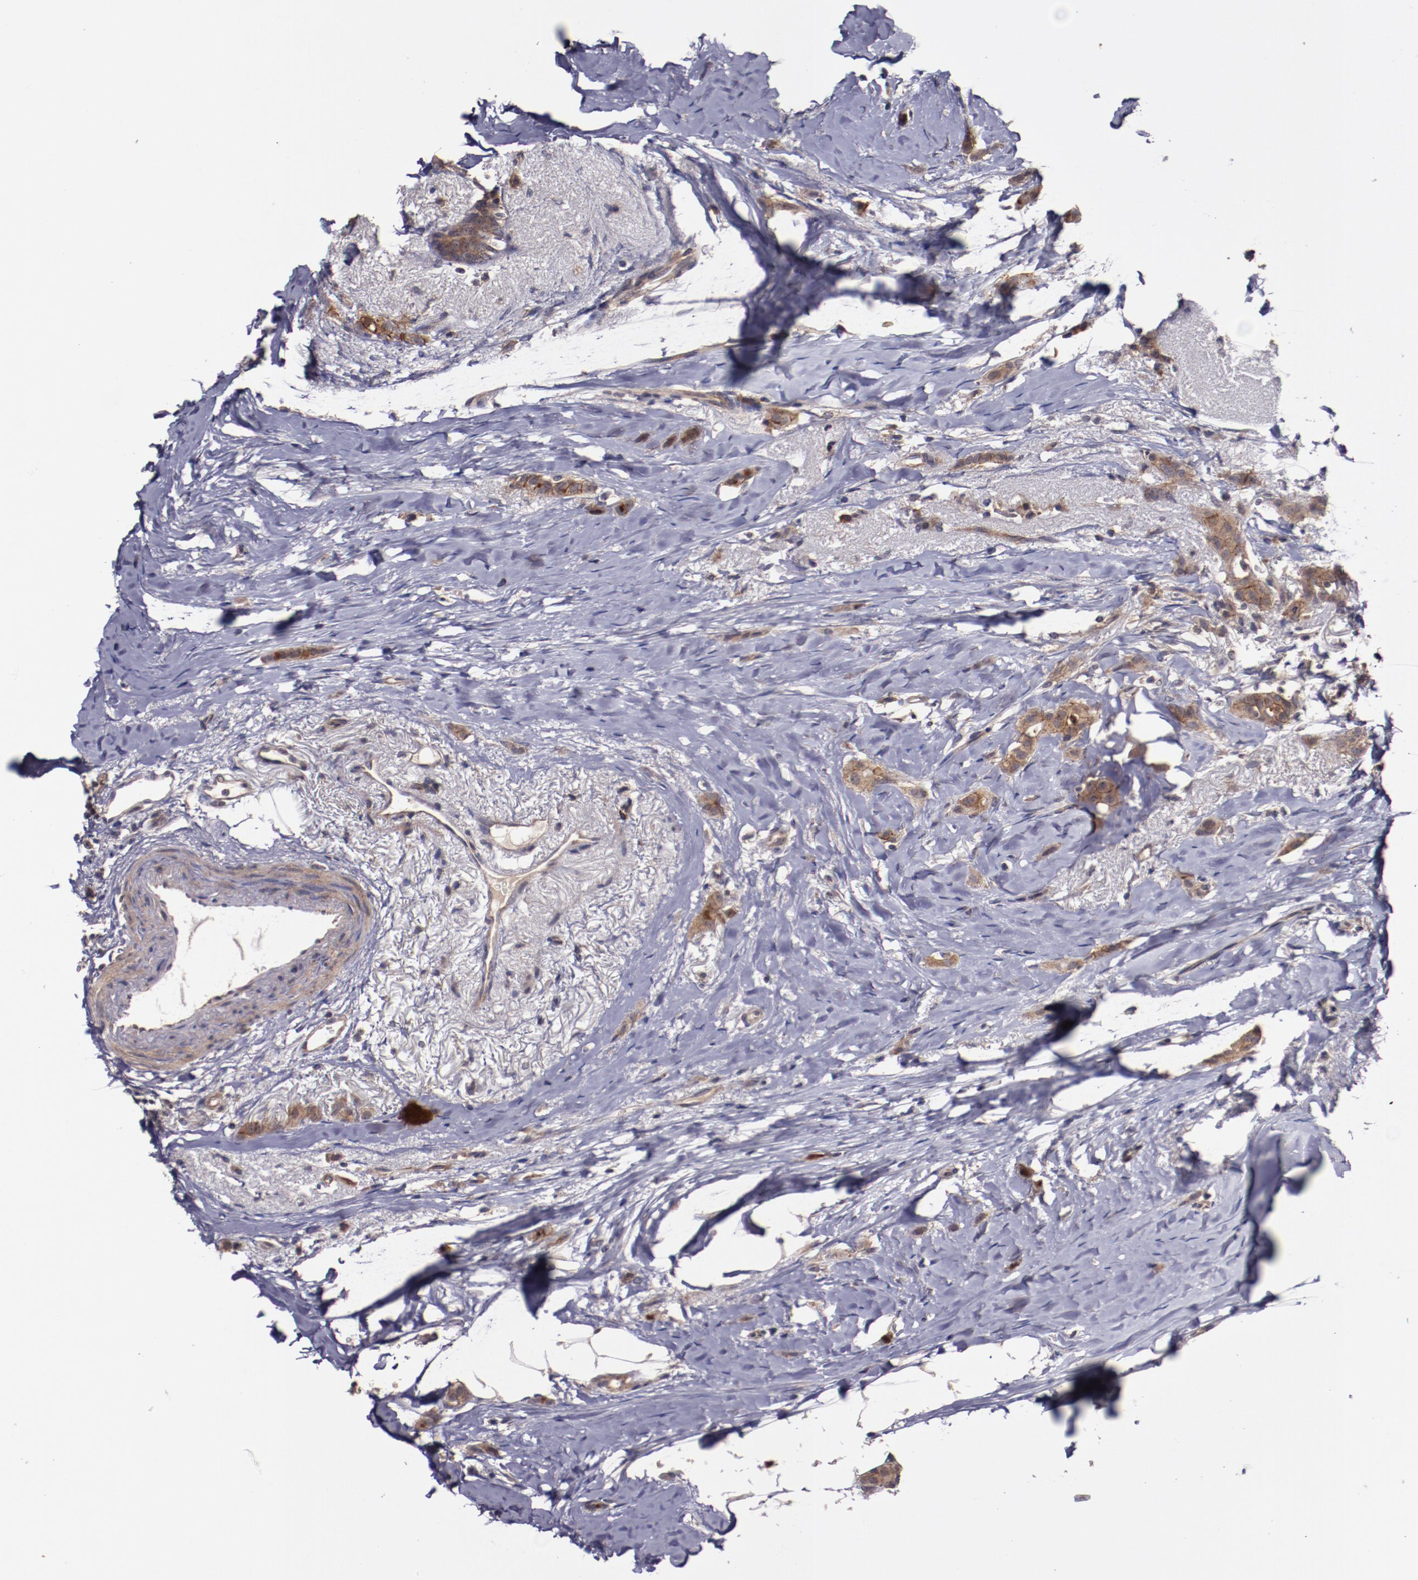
{"staining": {"intensity": "weak", "quantity": ">75%", "location": "cytoplasmic/membranous"}, "tissue": "breast cancer", "cell_type": "Tumor cells", "image_type": "cancer", "snomed": [{"axis": "morphology", "description": "Lobular carcinoma"}, {"axis": "topography", "description": "Breast"}], "caption": "A histopathology image of breast cancer stained for a protein reveals weak cytoplasmic/membranous brown staining in tumor cells.", "gene": "FTSJ1", "patient": {"sex": "female", "age": 55}}